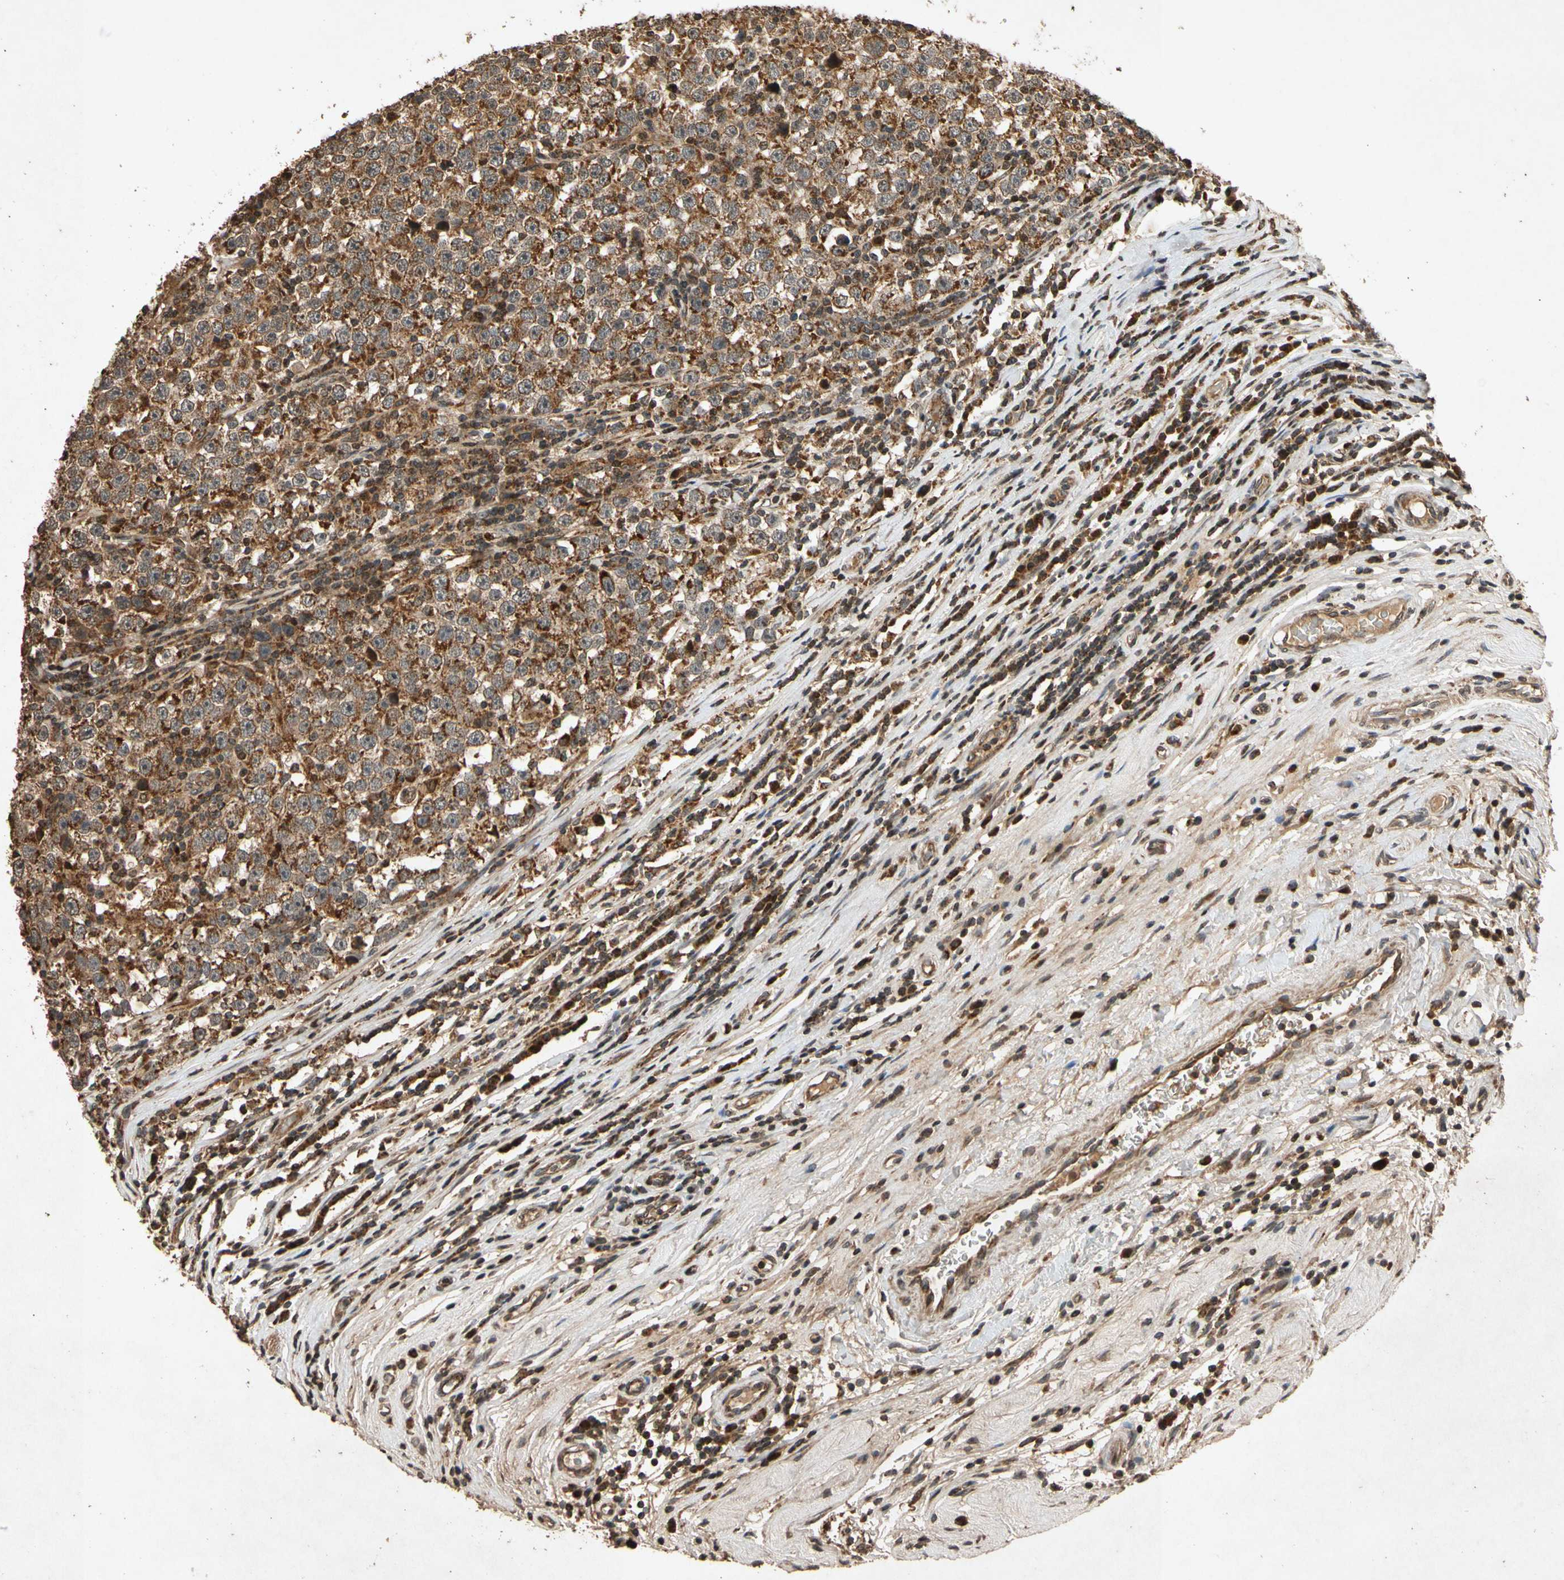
{"staining": {"intensity": "moderate", "quantity": ">75%", "location": "cytoplasmic/membranous"}, "tissue": "testis cancer", "cell_type": "Tumor cells", "image_type": "cancer", "snomed": [{"axis": "morphology", "description": "Seminoma, NOS"}, {"axis": "topography", "description": "Testis"}], "caption": "Approximately >75% of tumor cells in human seminoma (testis) show moderate cytoplasmic/membranous protein positivity as visualized by brown immunohistochemical staining.", "gene": "TXN2", "patient": {"sex": "male", "age": 43}}